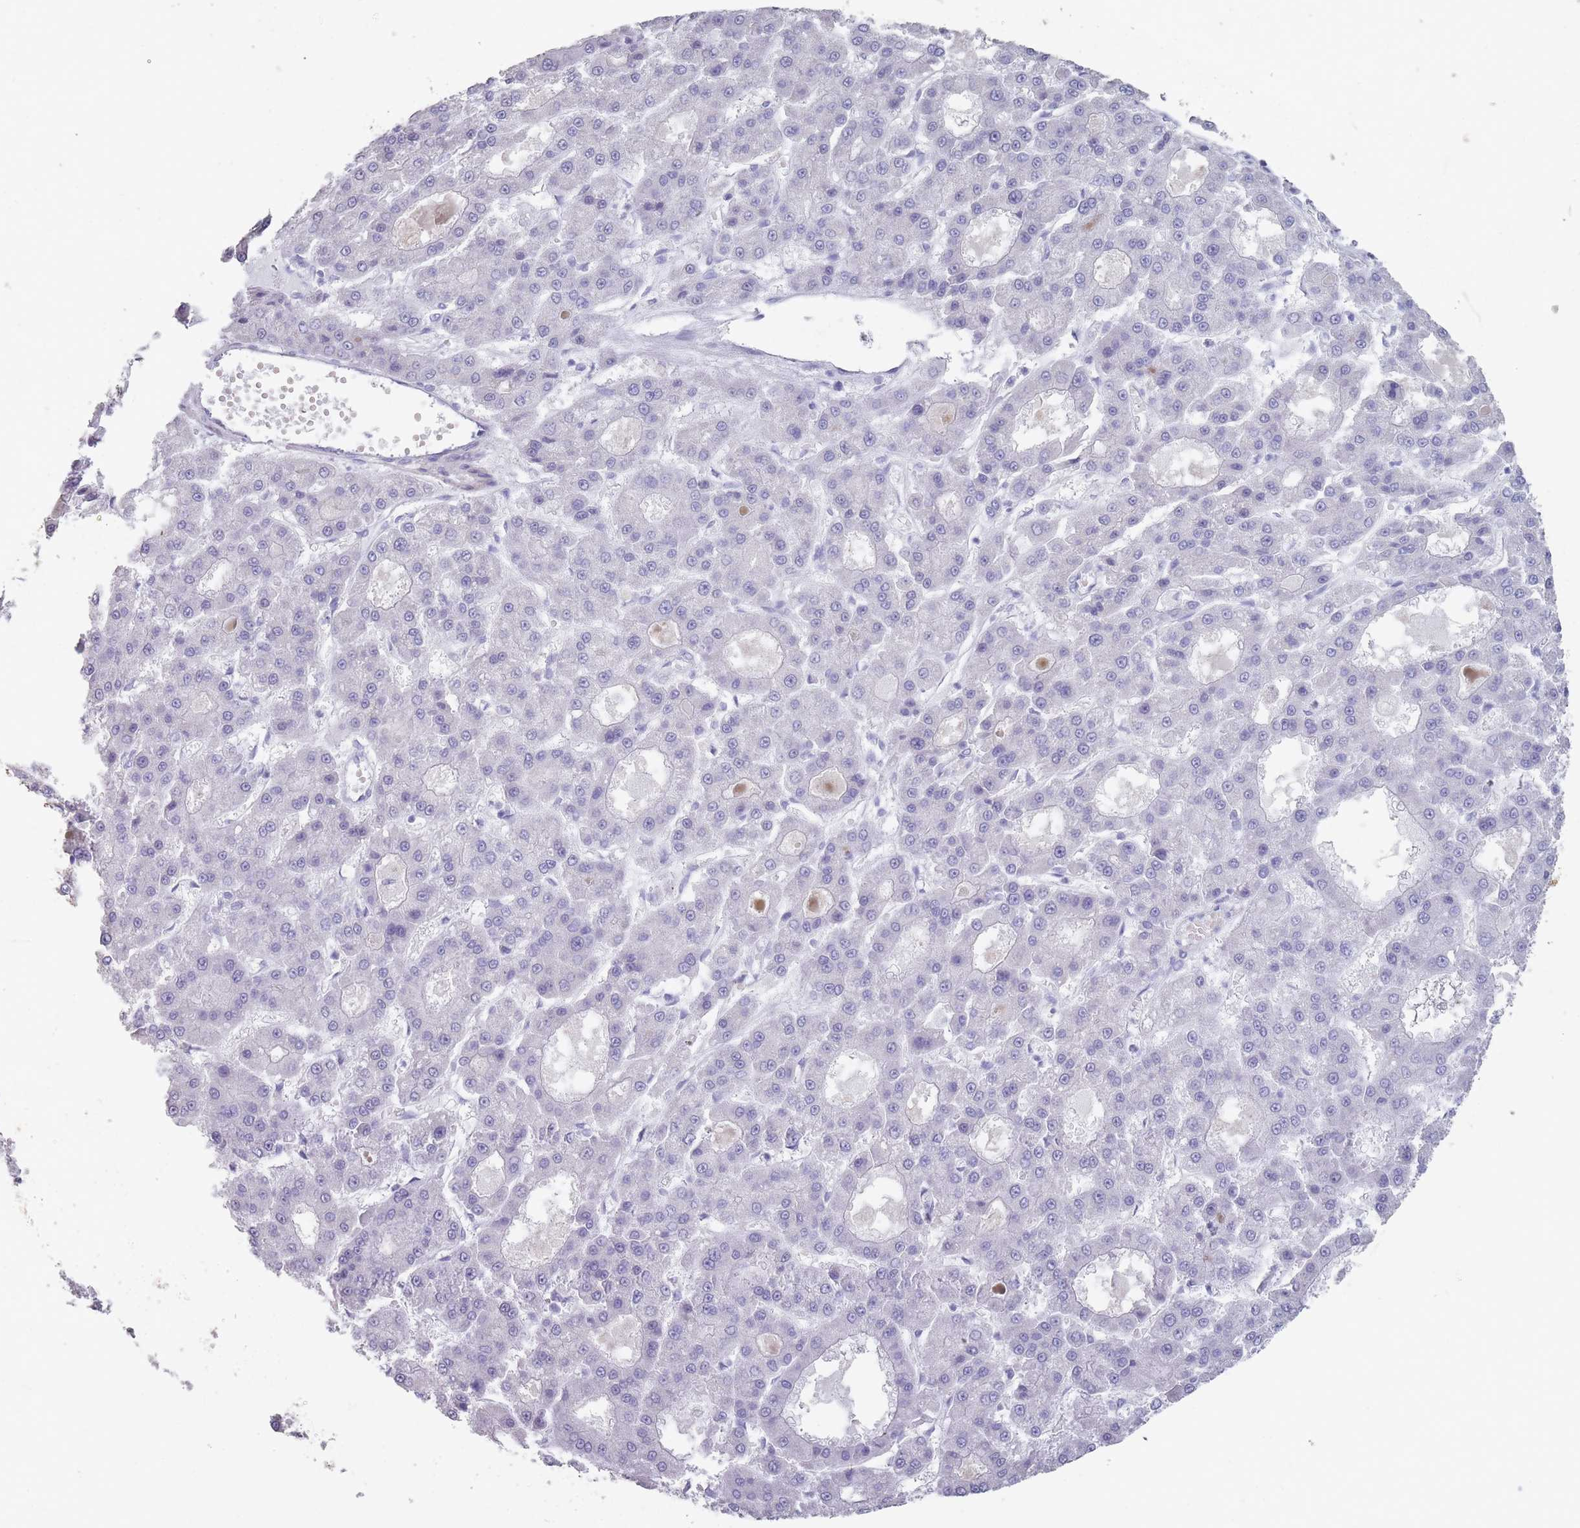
{"staining": {"intensity": "negative", "quantity": "none", "location": "none"}, "tissue": "liver cancer", "cell_type": "Tumor cells", "image_type": "cancer", "snomed": [{"axis": "morphology", "description": "Carcinoma, Hepatocellular, NOS"}, {"axis": "topography", "description": "Liver"}], "caption": "Immunohistochemical staining of human liver cancer reveals no significant positivity in tumor cells. (DAB IHC visualized using brightfield microscopy, high magnification).", "gene": "RHBG", "patient": {"sex": "male", "age": 70}}